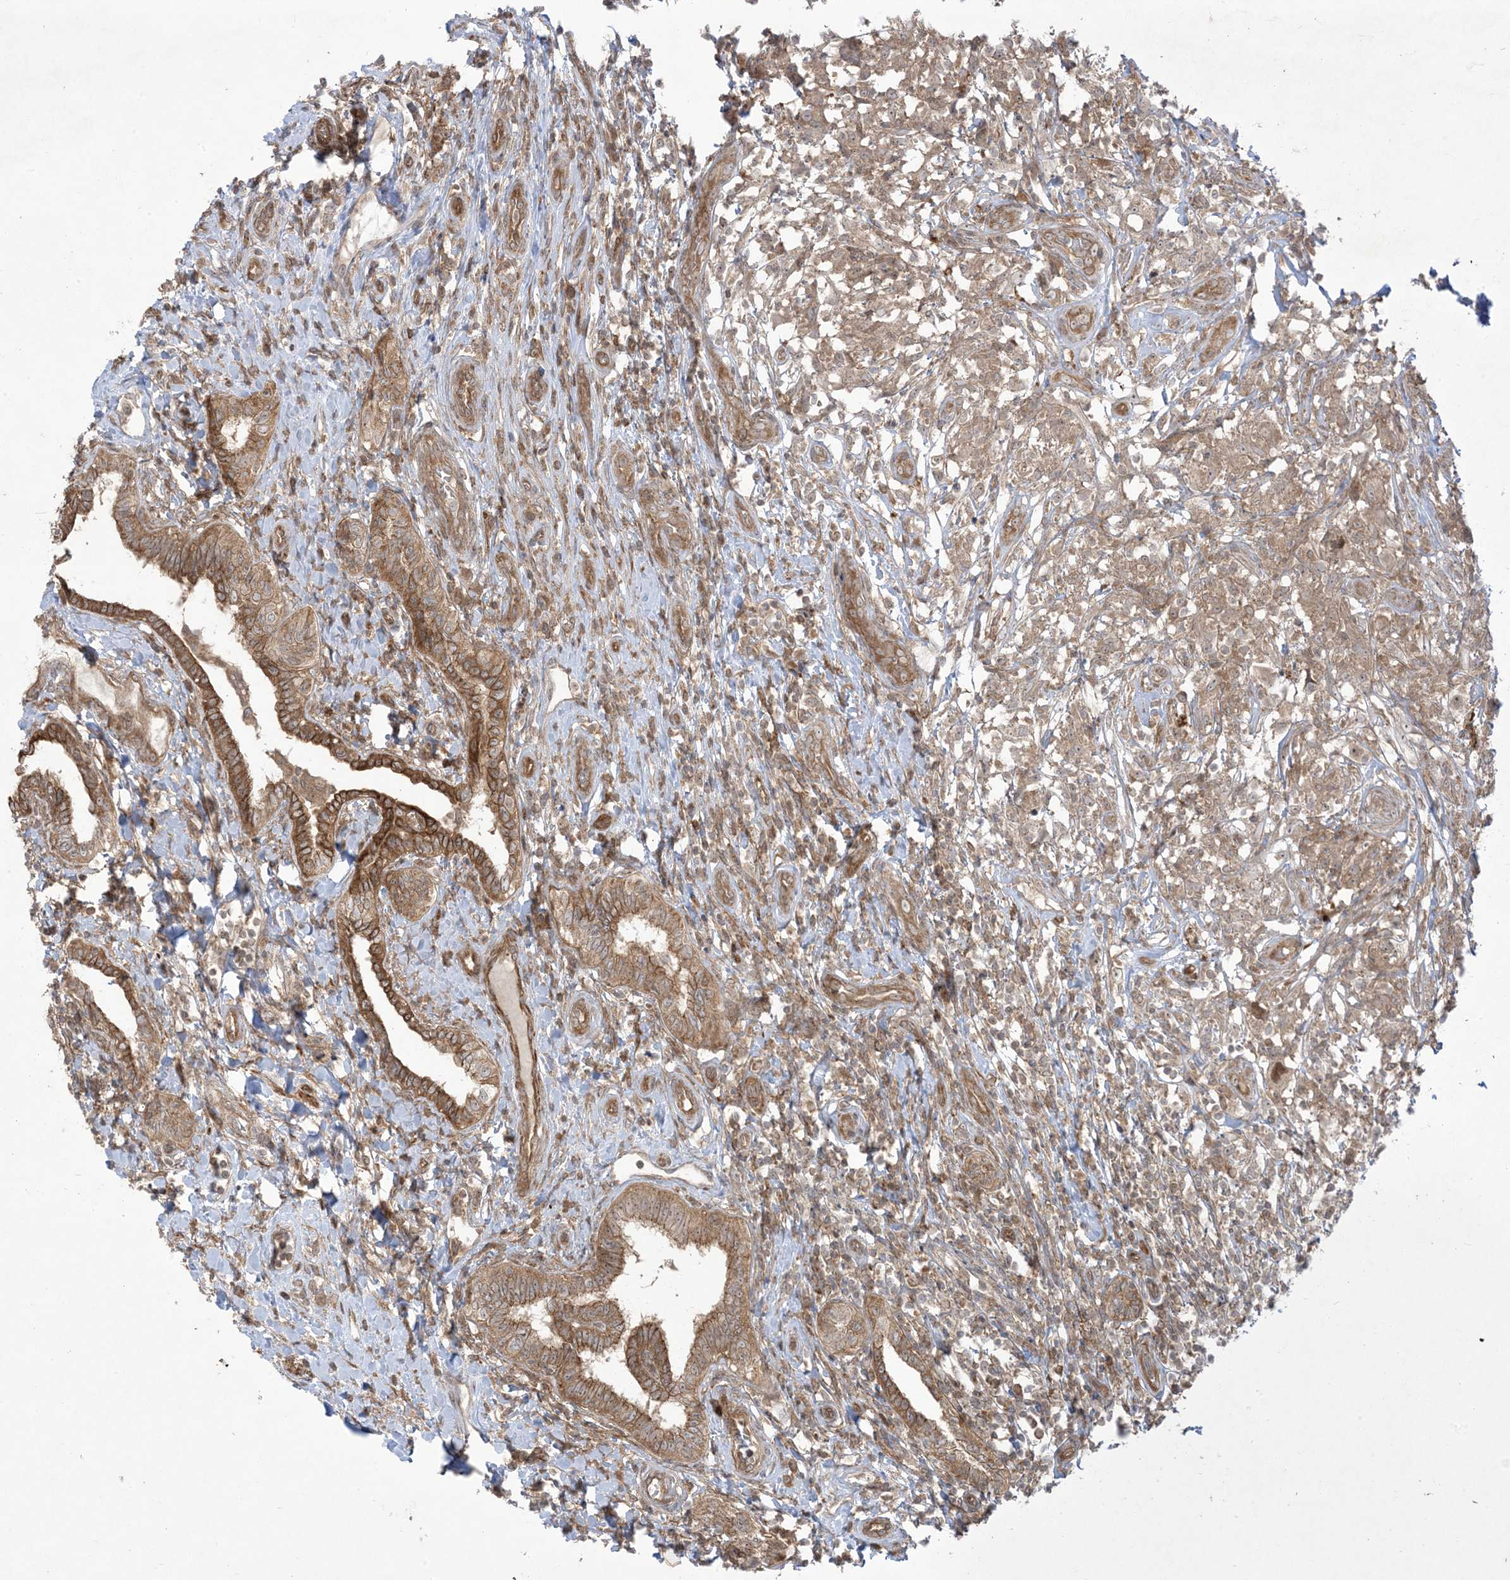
{"staining": {"intensity": "moderate", "quantity": ">75%", "location": "cytoplasmic/membranous"}, "tissue": "testis cancer", "cell_type": "Tumor cells", "image_type": "cancer", "snomed": [{"axis": "morphology", "description": "Seminoma, NOS"}, {"axis": "topography", "description": "Testis"}], "caption": "Approximately >75% of tumor cells in testis seminoma demonstrate moderate cytoplasmic/membranous protein expression as visualized by brown immunohistochemical staining.", "gene": "SOGA3", "patient": {"sex": "male", "age": 49}}